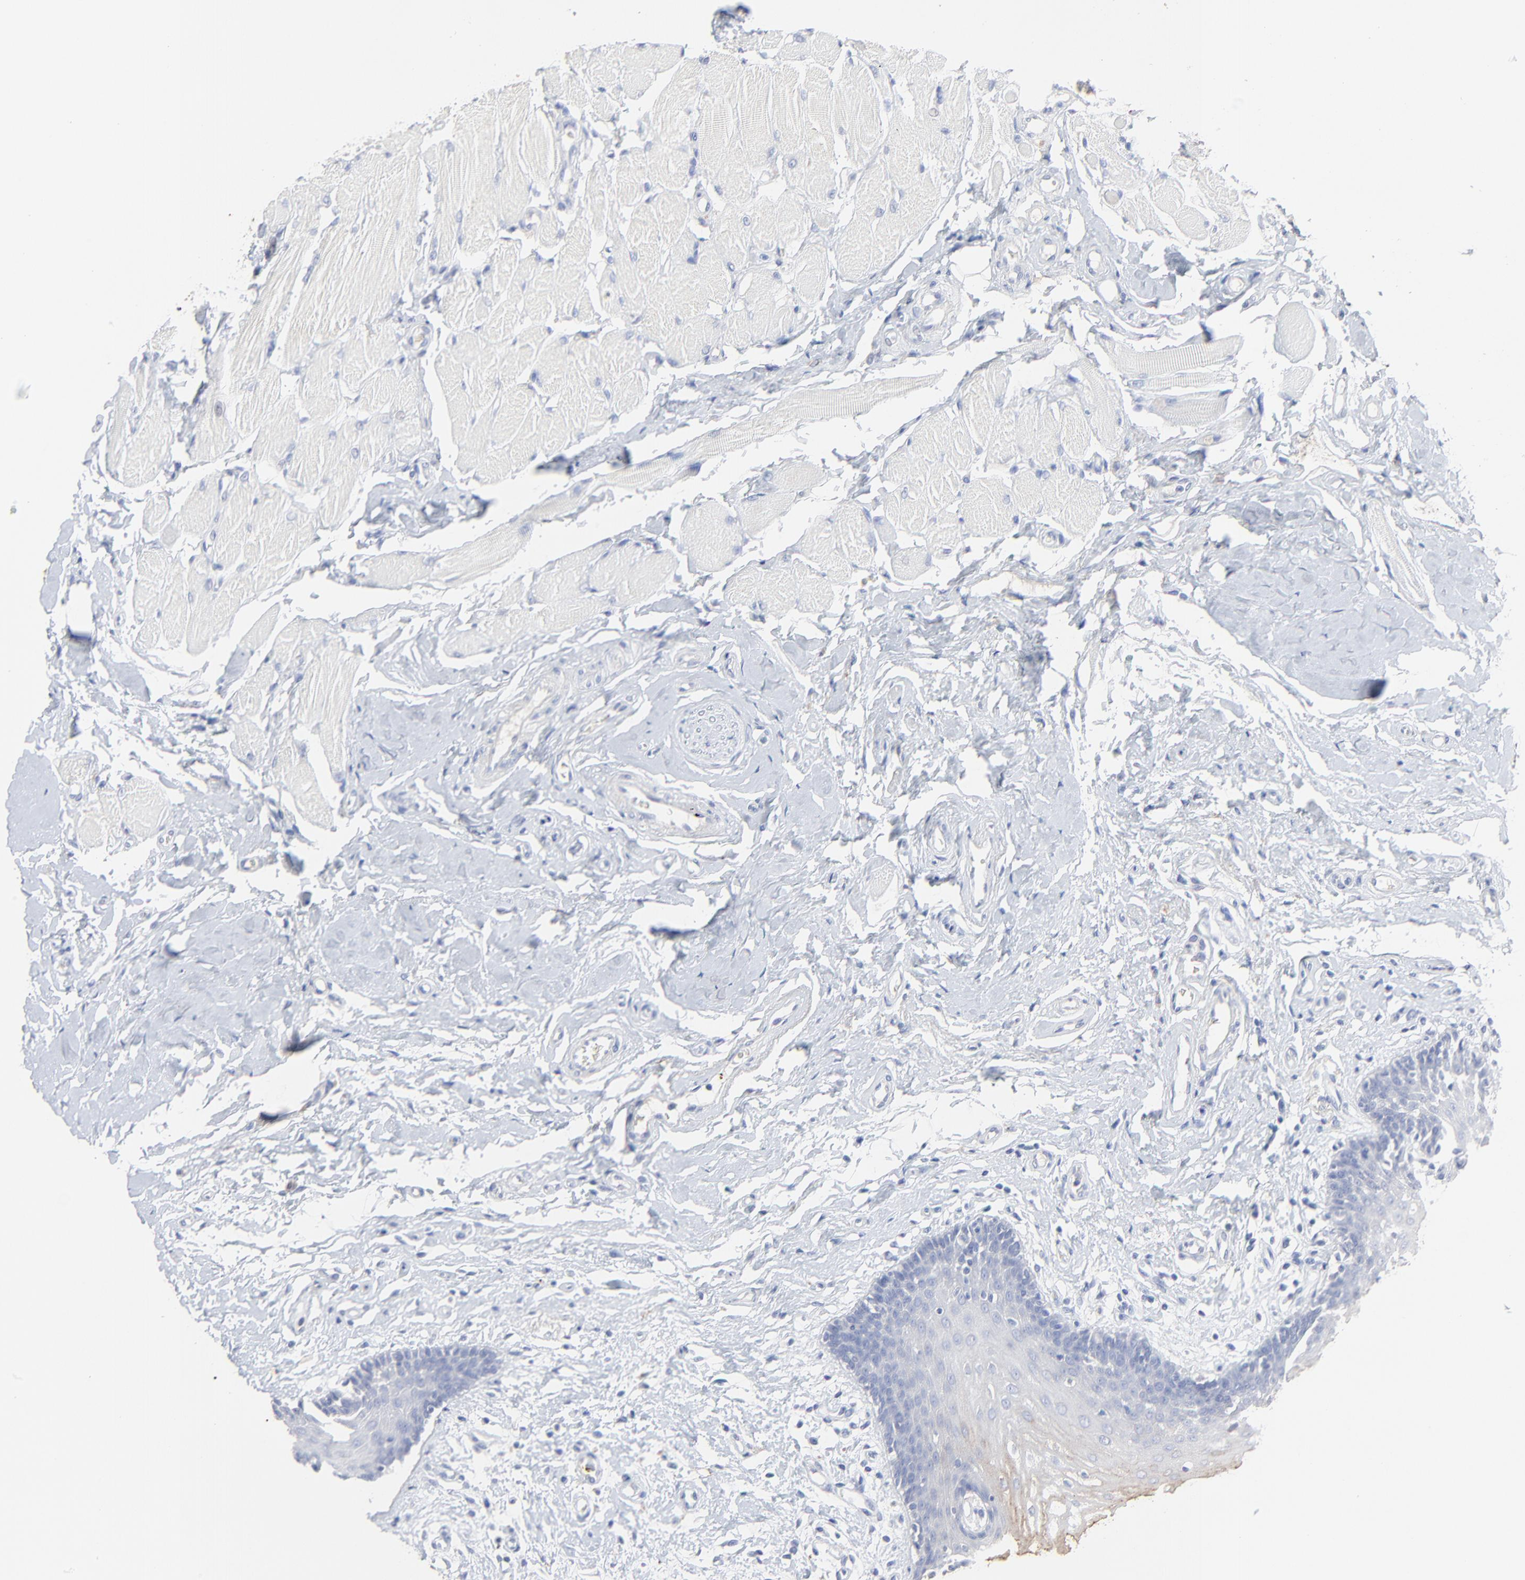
{"staining": {"intensity": "moderate", "quantity": "<25%", "location": "cytoplasmic/membranous"}, "tissue": "oral mucosa", "cell_type": "Squamous epithelial cells", "image_type": "normal", "snomed": [{"axis": "morphology", "description": "Normal tissue, NOS"}, {"axis": "topography", "description": "Oral tissue"}], "caption": "Moderate cytoplasmic/membranous expression for a protein is identified in approximately <25% of squamous epithelial cells of normal oral mucosa using IHC.", "gene": "LCN2", "patient": {"sex": "male", "age": 62}}